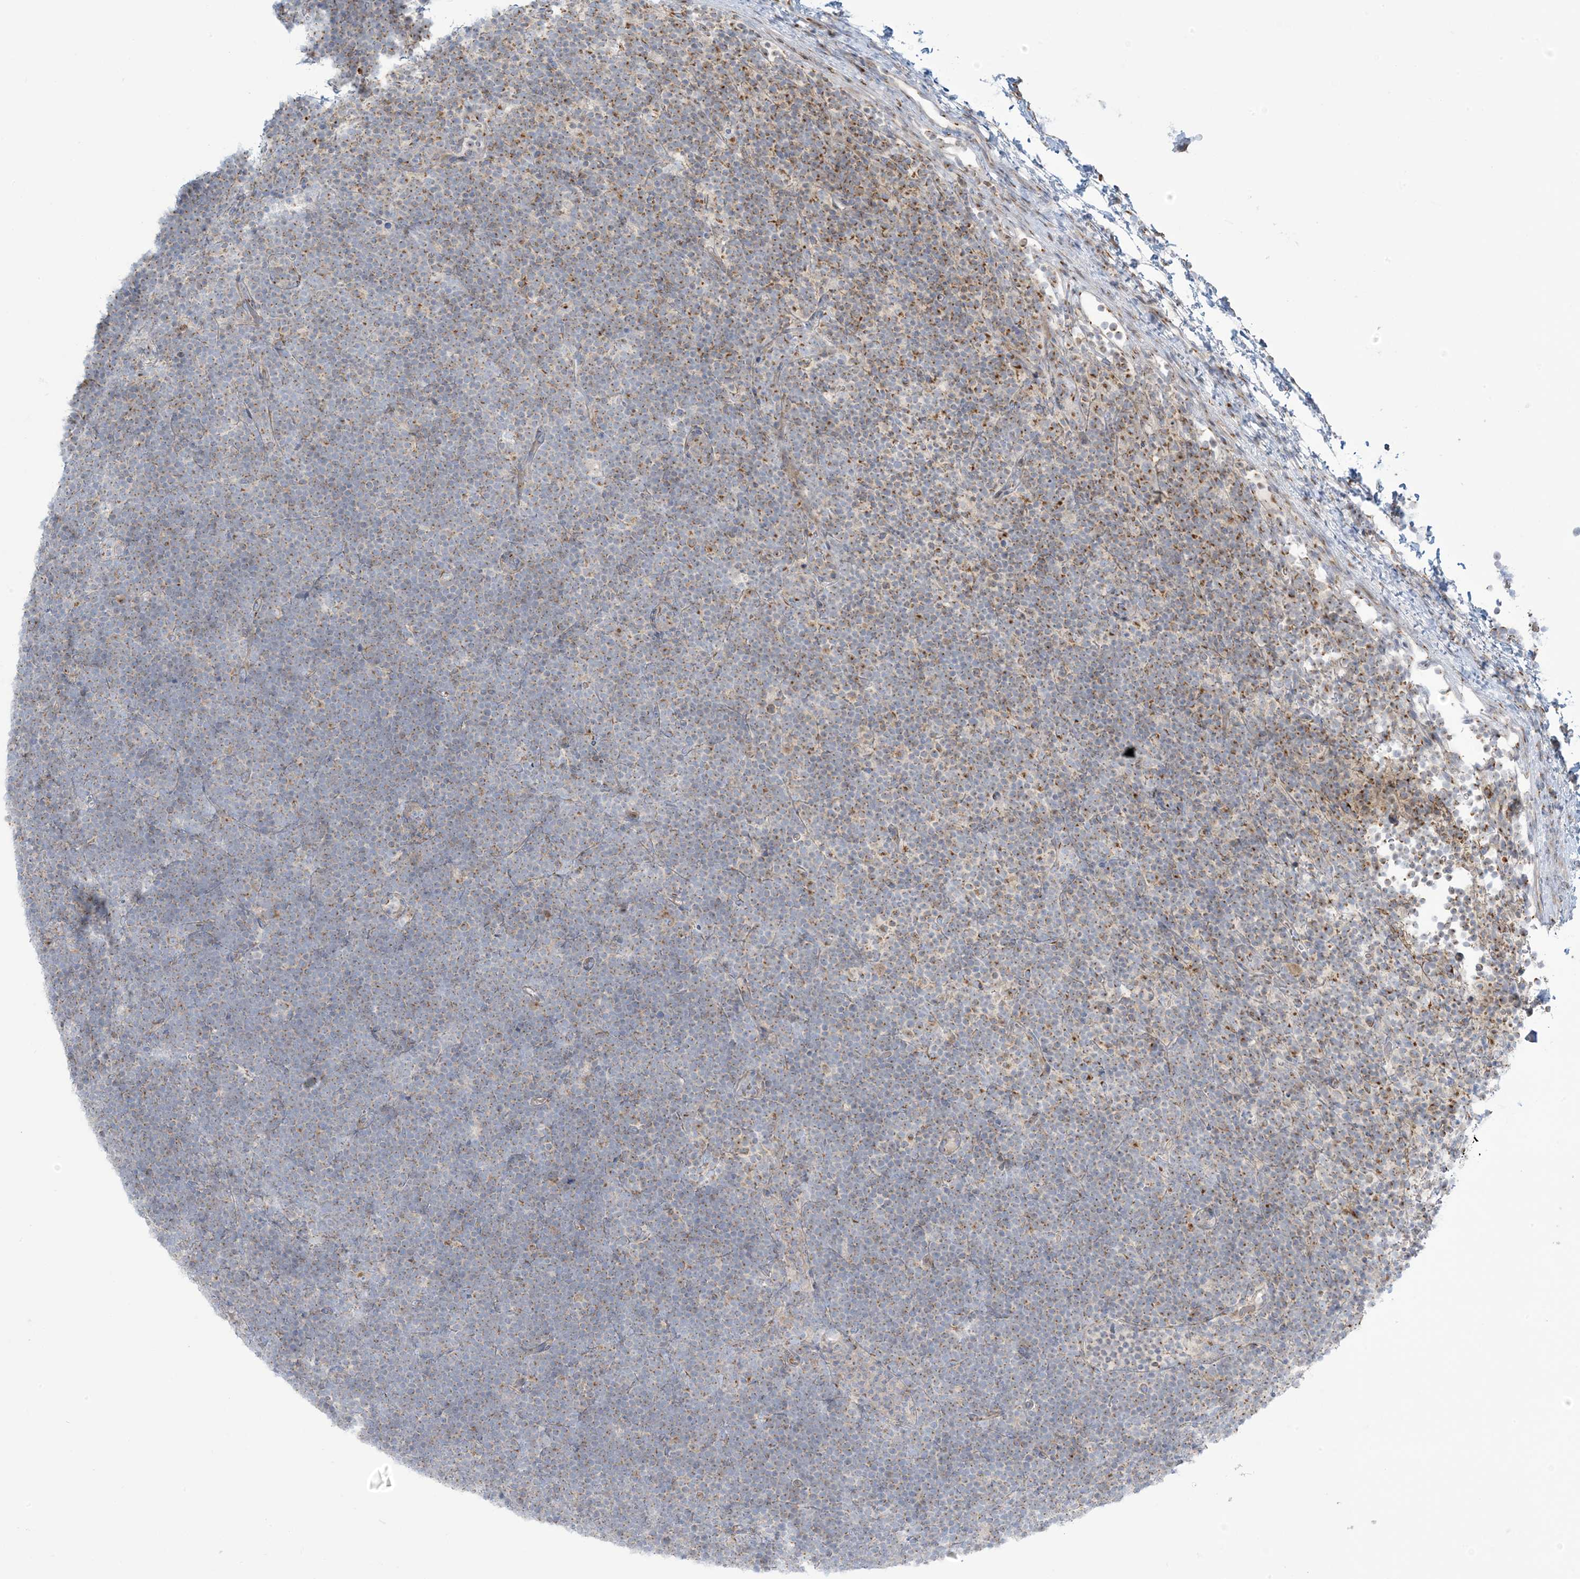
{"staining": {"intensity": "moderate", "quantity": "25%-75%", "location": "cytoplasmic/membranous"}, "tissue": "lymphoma", "cell_type": "Tumor cells", "image_type": "cancer", "snomed": [{"axis": "morphology", "description": "Malignant lymphoma, non-Hodgkin's type, High grade"}, {"axis": "topography", "description": "Lymph node"}], "caption": "High-magnification brightfield microscopy of malignant lymphoma, non-Hodgkin's type (high-grade) stained with DAB (3,3'-diaminobenzidine) (brown) and counterstained with hematoxylin (blue). tumor cells exhibit moderate cytoplasmic/membranous expression is seen in about25%-75% of cells.", "gene": "AFTPH", "patient": {"sex": "male", "age": 13}}